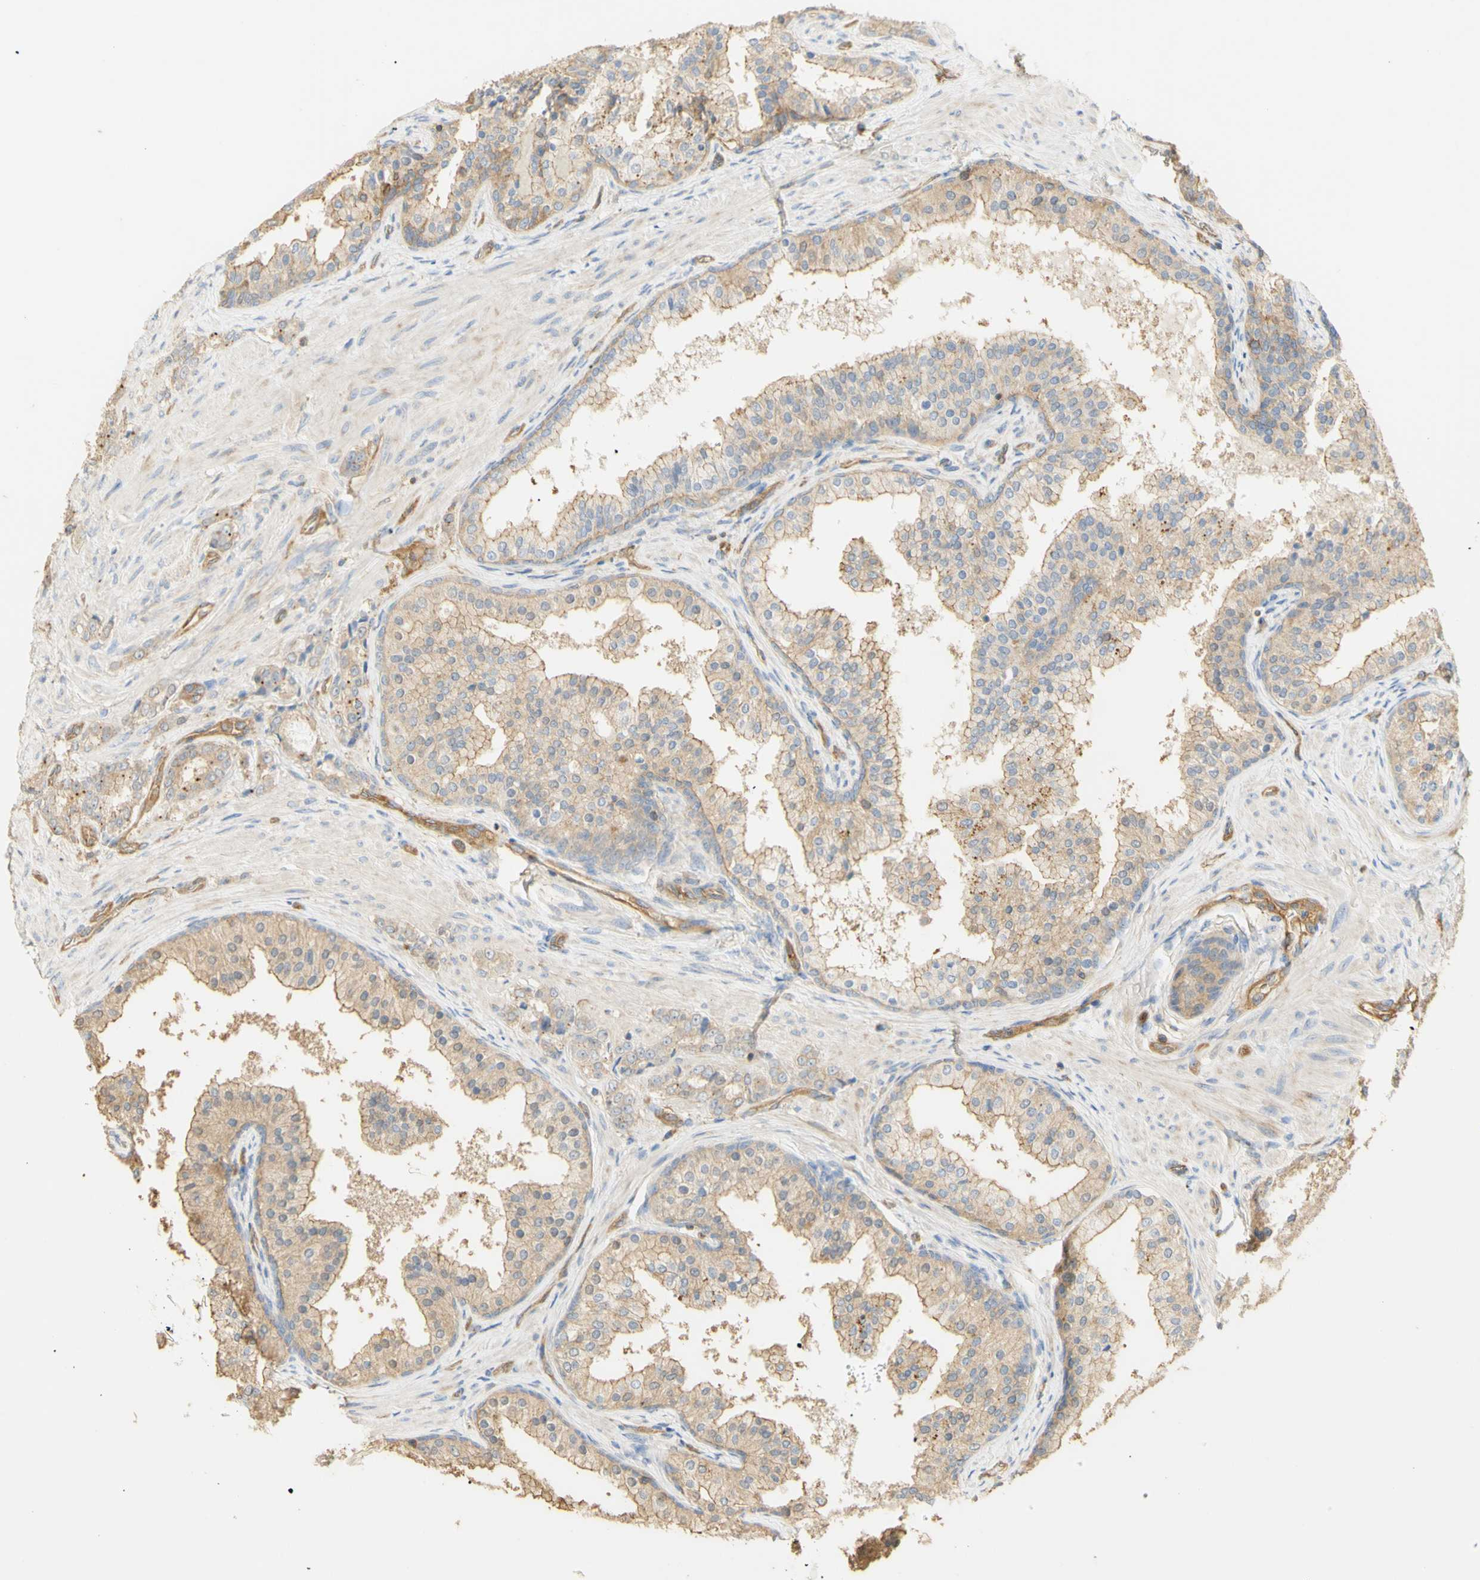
{"staining": {"intensity": "weak", "quantity": "25%-75%", "location": "cytoplasmic/membranous"}, "tissue": "prostate cancer", "cell_type": "Tumor cells", "image_type": "cancer", "snomed": [{"axis": "morphology", "description": "Adenocarcinoma, Low grade"}, {"axis": "topography", "description": "Prostate"}], "caption": "Immunohistochemistry micrograph of human adenocarcinoma (low-grade) (prostate) stained for a protein (brown), which shows low levels of weak cytoplasmic/membranous positivity in approximately 25%-75% of tumor cells.", "gene": "KCNE4", "patient": {"sex": "male", "age": 60}}